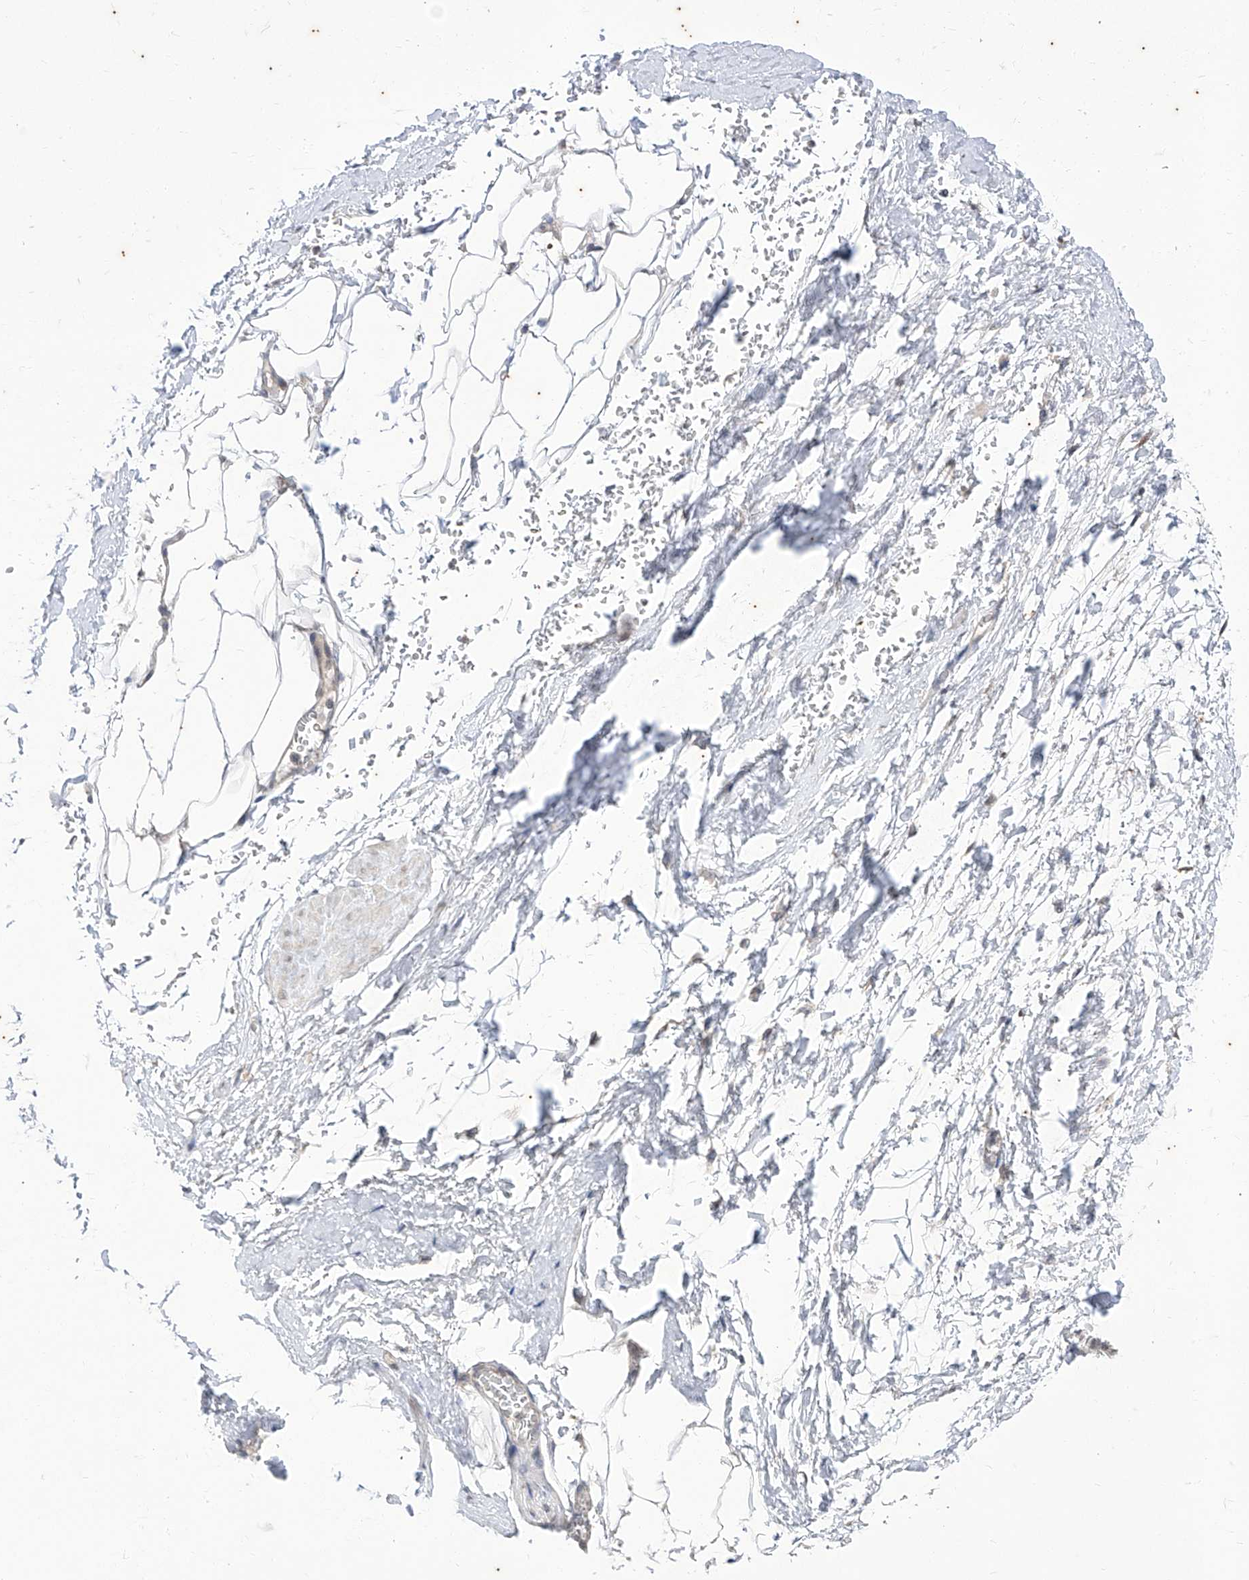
{"staining": {"intensity": "negative", "quantity": "none", "location": "none"}, "tissue": "adipose tissue", "cell_type": "Adipocytes", "image_type": "normal", "snomed": [{"axis": "morphology", "description": "Normal tissue, NOS"}, {"axis": "morphology", "description": "Adenocarcinoma, Low grade"}, {"axis": "topography", "description": "Prostate"}, {"axis": "topography", "description": "Peripheral nerve tissue"}], "caption": "Adipocytes show no significant expression in benign adipose tissue. (DAB IHC visualized using brightfield microscopy, high magnification).", "gene": "PHF20L1", "patient": {"sex": "male", "age": 63}}